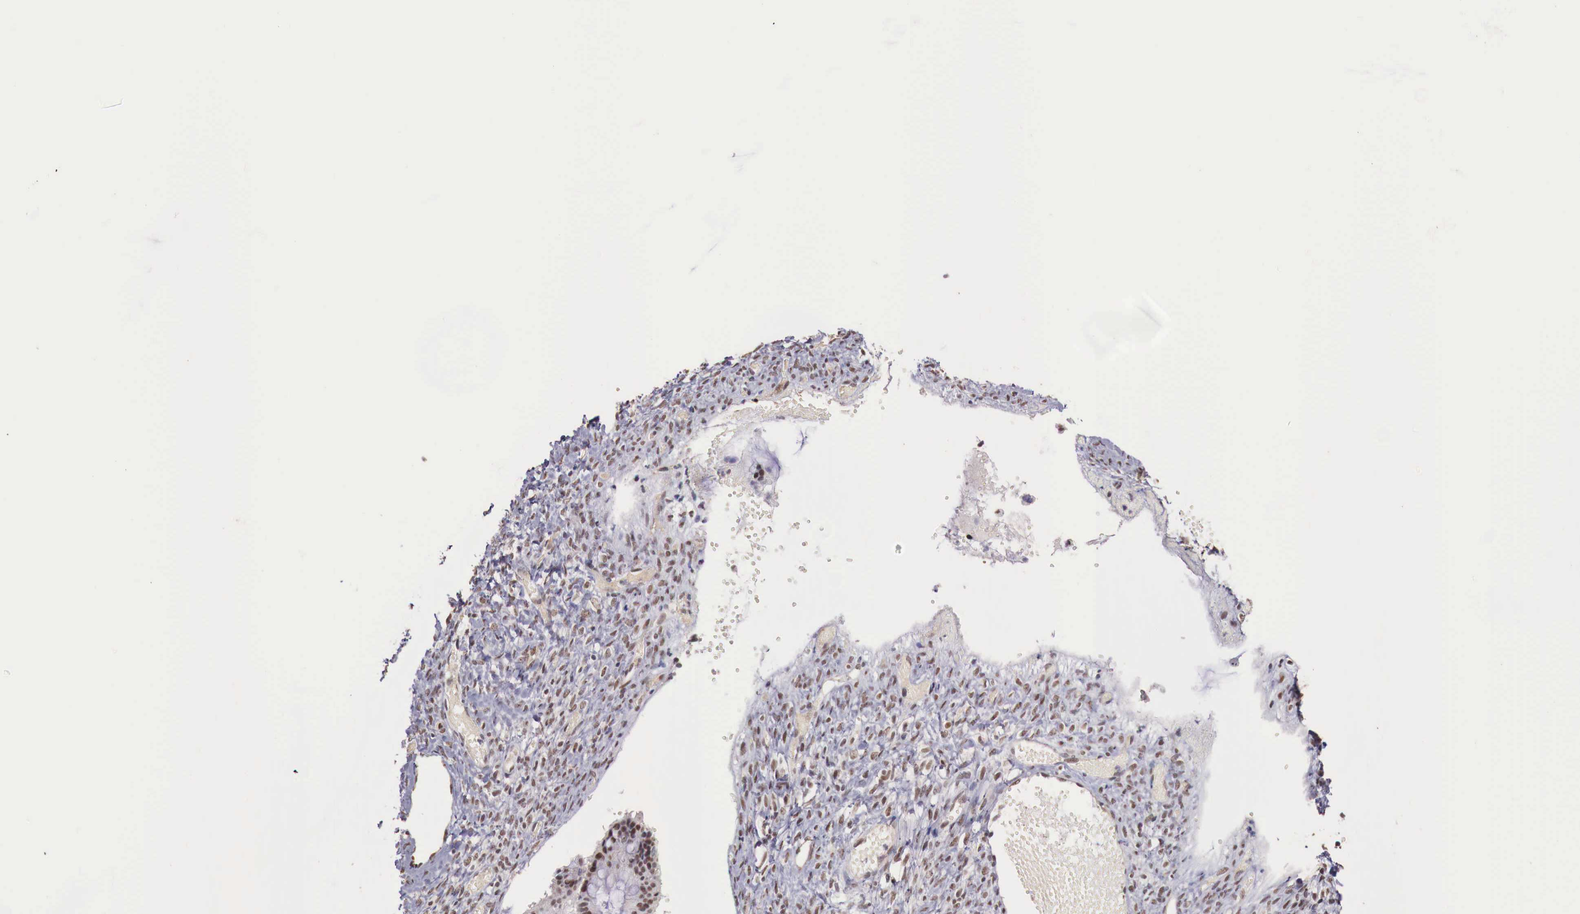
{"staining": {"intensity": "moderate", "quantity": ">75%", "location": "nuclear"}, "tissue": "ovarian cancer", "cell_type": "Tumor cells", "image_type": "cancer", "snomed": [{"axis": "morphology", "description": "Cystadenocarcinoma, mucinous, NOS"}, {"axis": "topography", "description": "Ovary"}], "caption": "Protein positivity by immunohistochemistry reveals moderate nuclear staining in approximately >75% of tumor cells in ovarian cancer. (DAB IHC, brown staining for protein, blue staining for nuclei).", "gene": "FOXP2", "patient": {"sex": "female", "age": 57}}